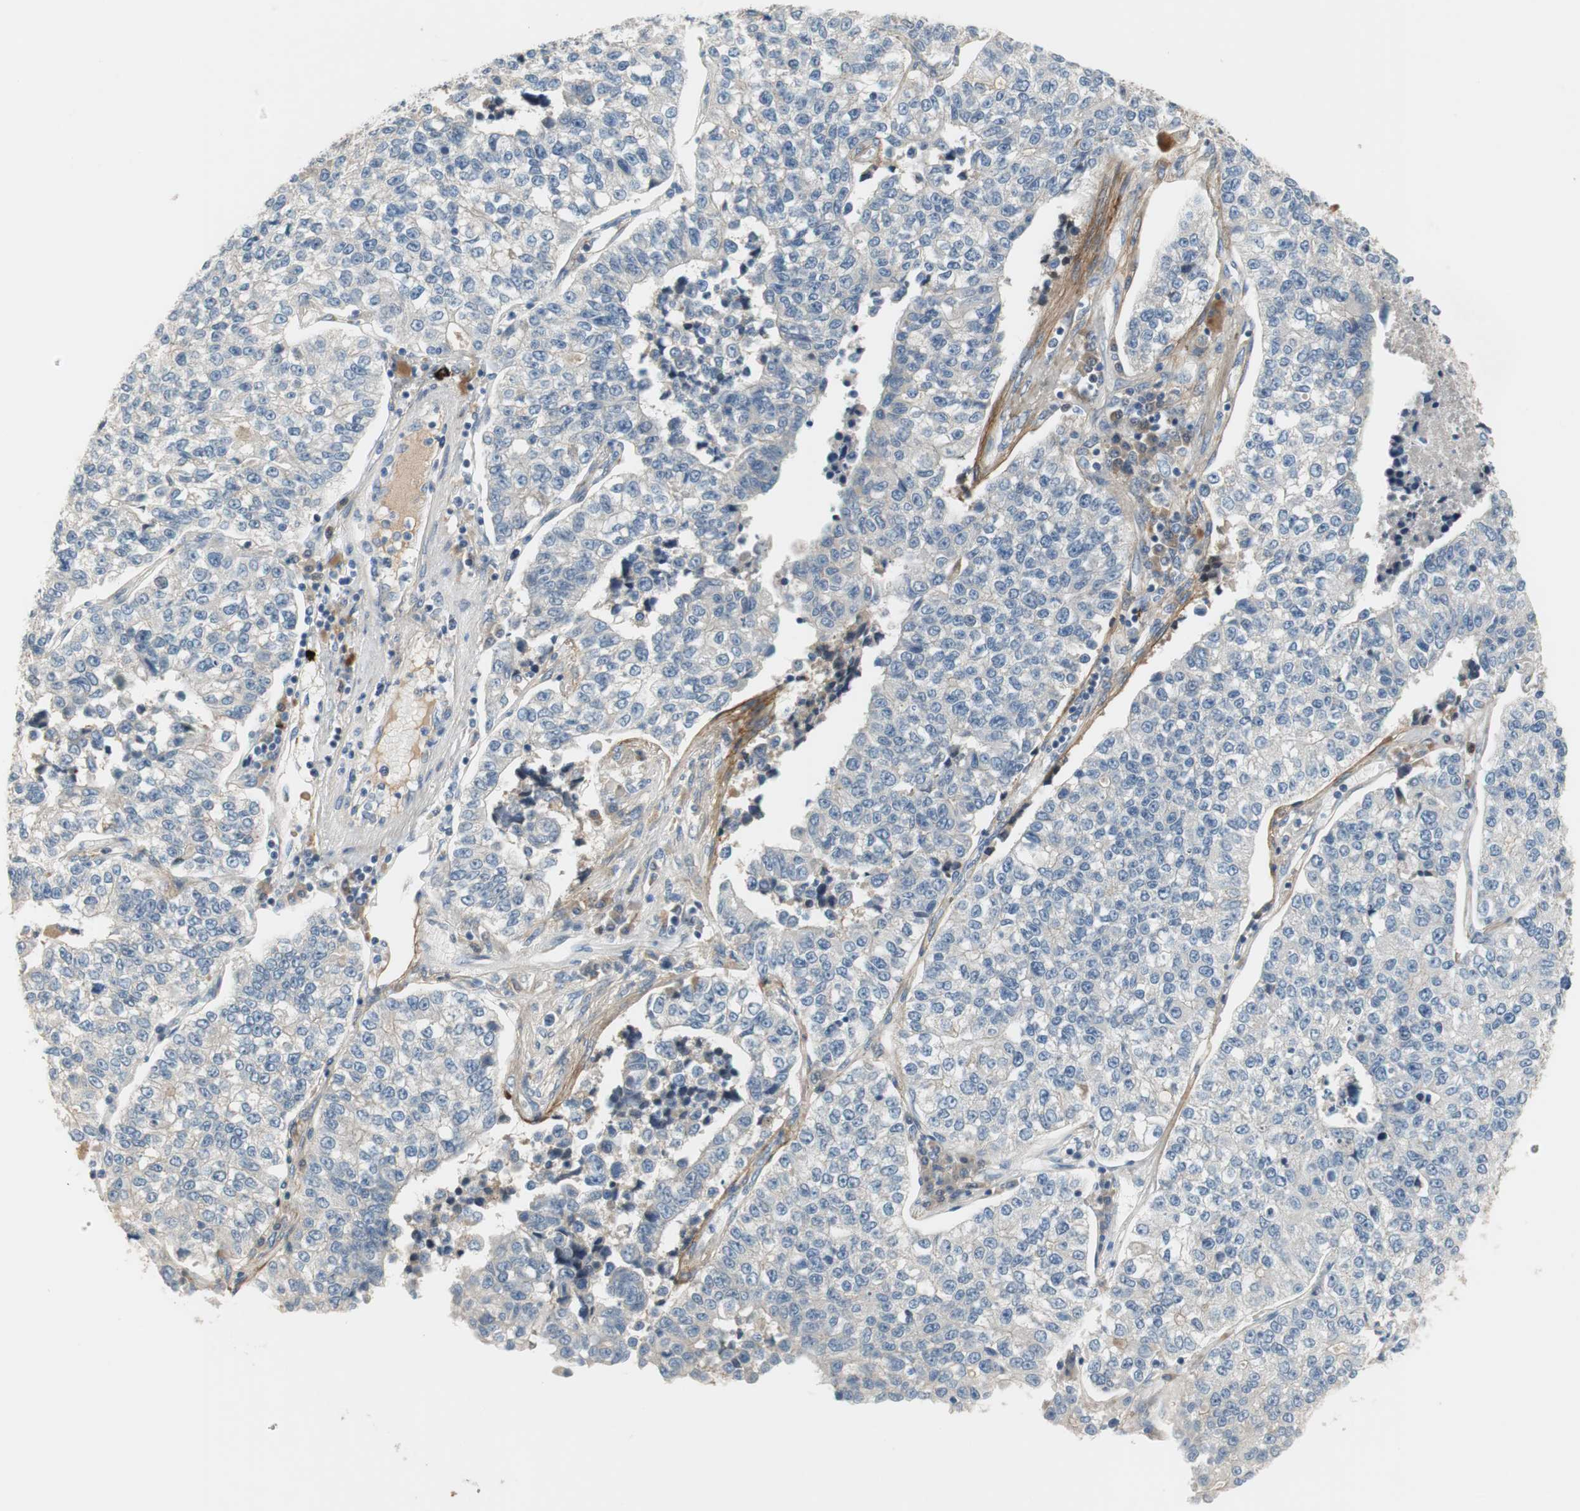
{"staining": {"intensity": "negative", "quantity": "none", "location": "none"}, "tissue": "lung cancer", "cell_type": "Tumor cells", "image_type": "cancer", "snomed": [{"axis": "morphology", "description": "Adenocarcinoma, NOS"}, {"axis": "topography", "description": "Lung"}], "caption": "Human lung cancer (adenocarcinoma) stained for a protein using immunohistochemistry reveals no expression in tumor cells.", "gene": "COL12A1", "patient": {"sex": "male", "age": 49}}